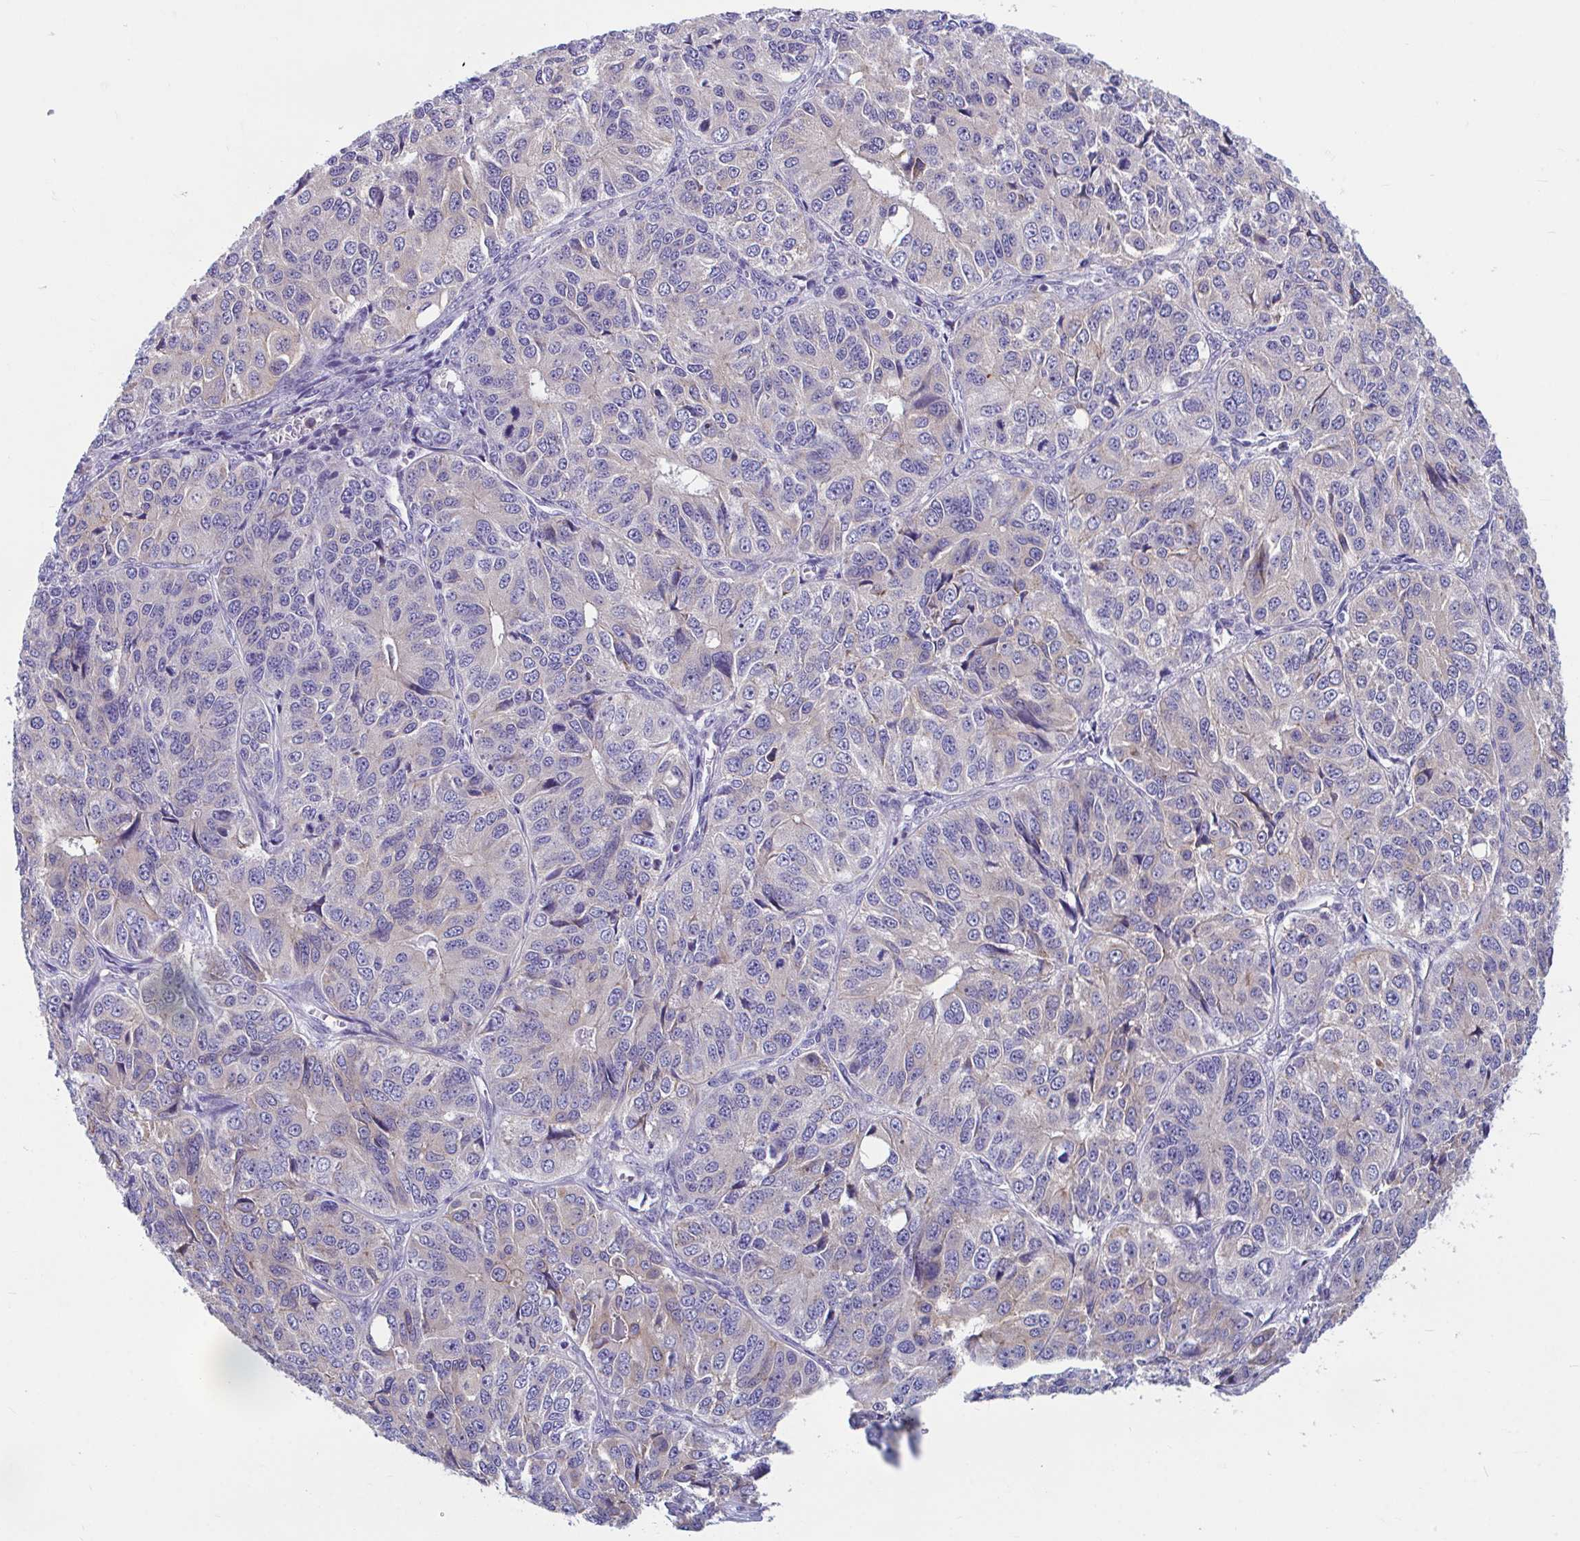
{"staining": {"intensity": "negative", "quantity": "none", "location": "none"}, "tissue": "ovarian cancer", "cell_type": "Tumor cells", "image_type": "cancer", "snomed": [{"axis": "morphology", "description": "Carcinoma, endometroid"}, {"axis": "topography", "description": "Ovary"}], "caption": "Immunohistochemistry micrograph of neoplastic tissue: human ovarian cancer stained with DAB reveals no significant protein expression in tumor cells.", "gene": "WBP1", "patient": {"sex": "female", "age": 51}}